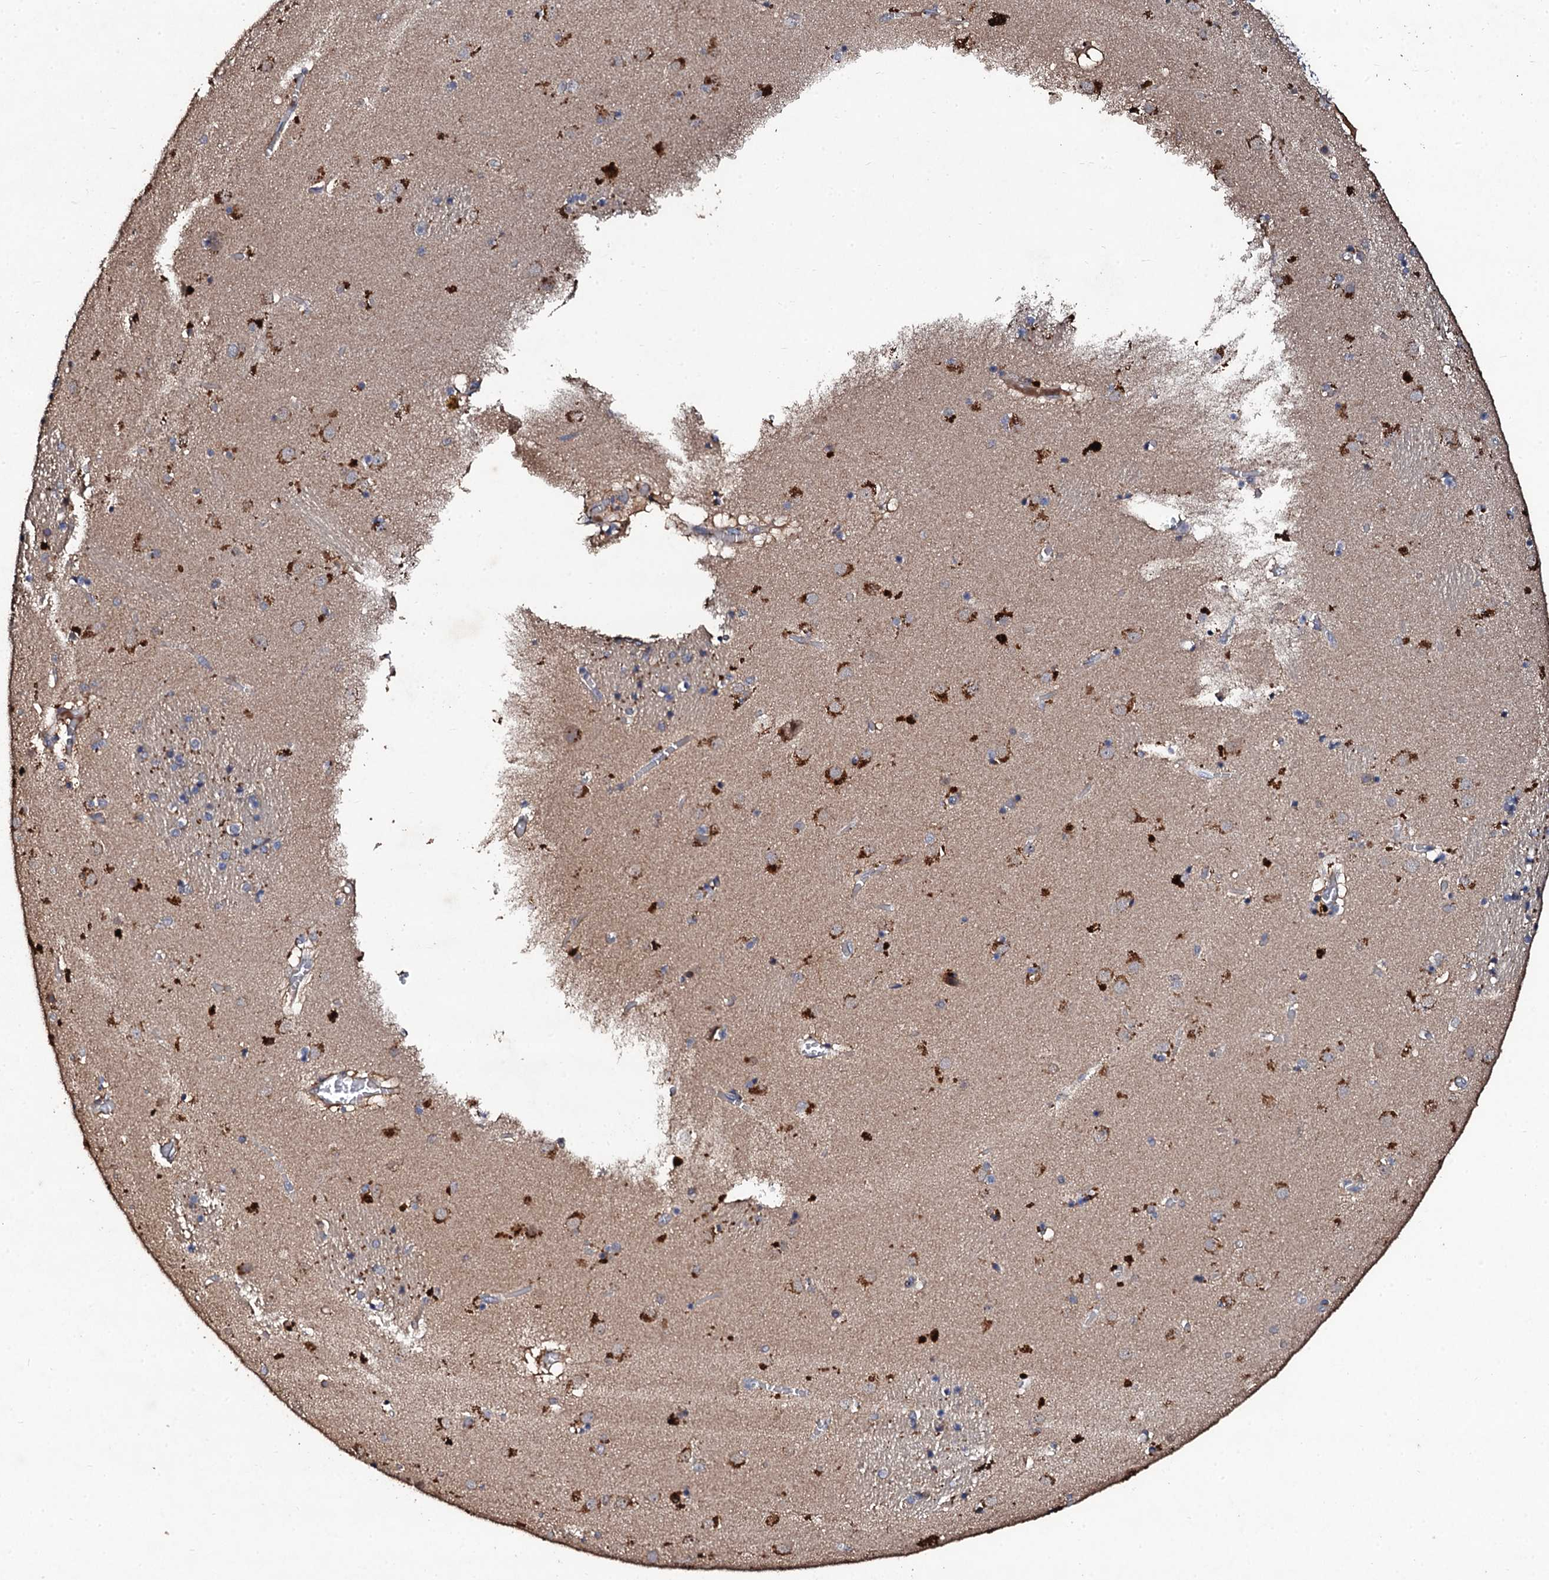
{"staining": {"intensity": "weak", "quantity": "<25%", "location": "cytoplasmic/membranous"}, "tissue": "caudate", "cell_type": "Glial cells", "image_type": "normal", "snomed": [{"axis": "morphology", "description": "Normal tissue, NOS"}, {"axis": "topography", "description": "Lateral ventricle wall"}], "caption": "High magnification brightfield microscopy of unremarkable caudate stained with DAB (brown) and counterstained with hematoxylin (blue): glial cells show no significant positivity.", "gene": "KERA", "patient": {"sex": "male", "age": 70}}